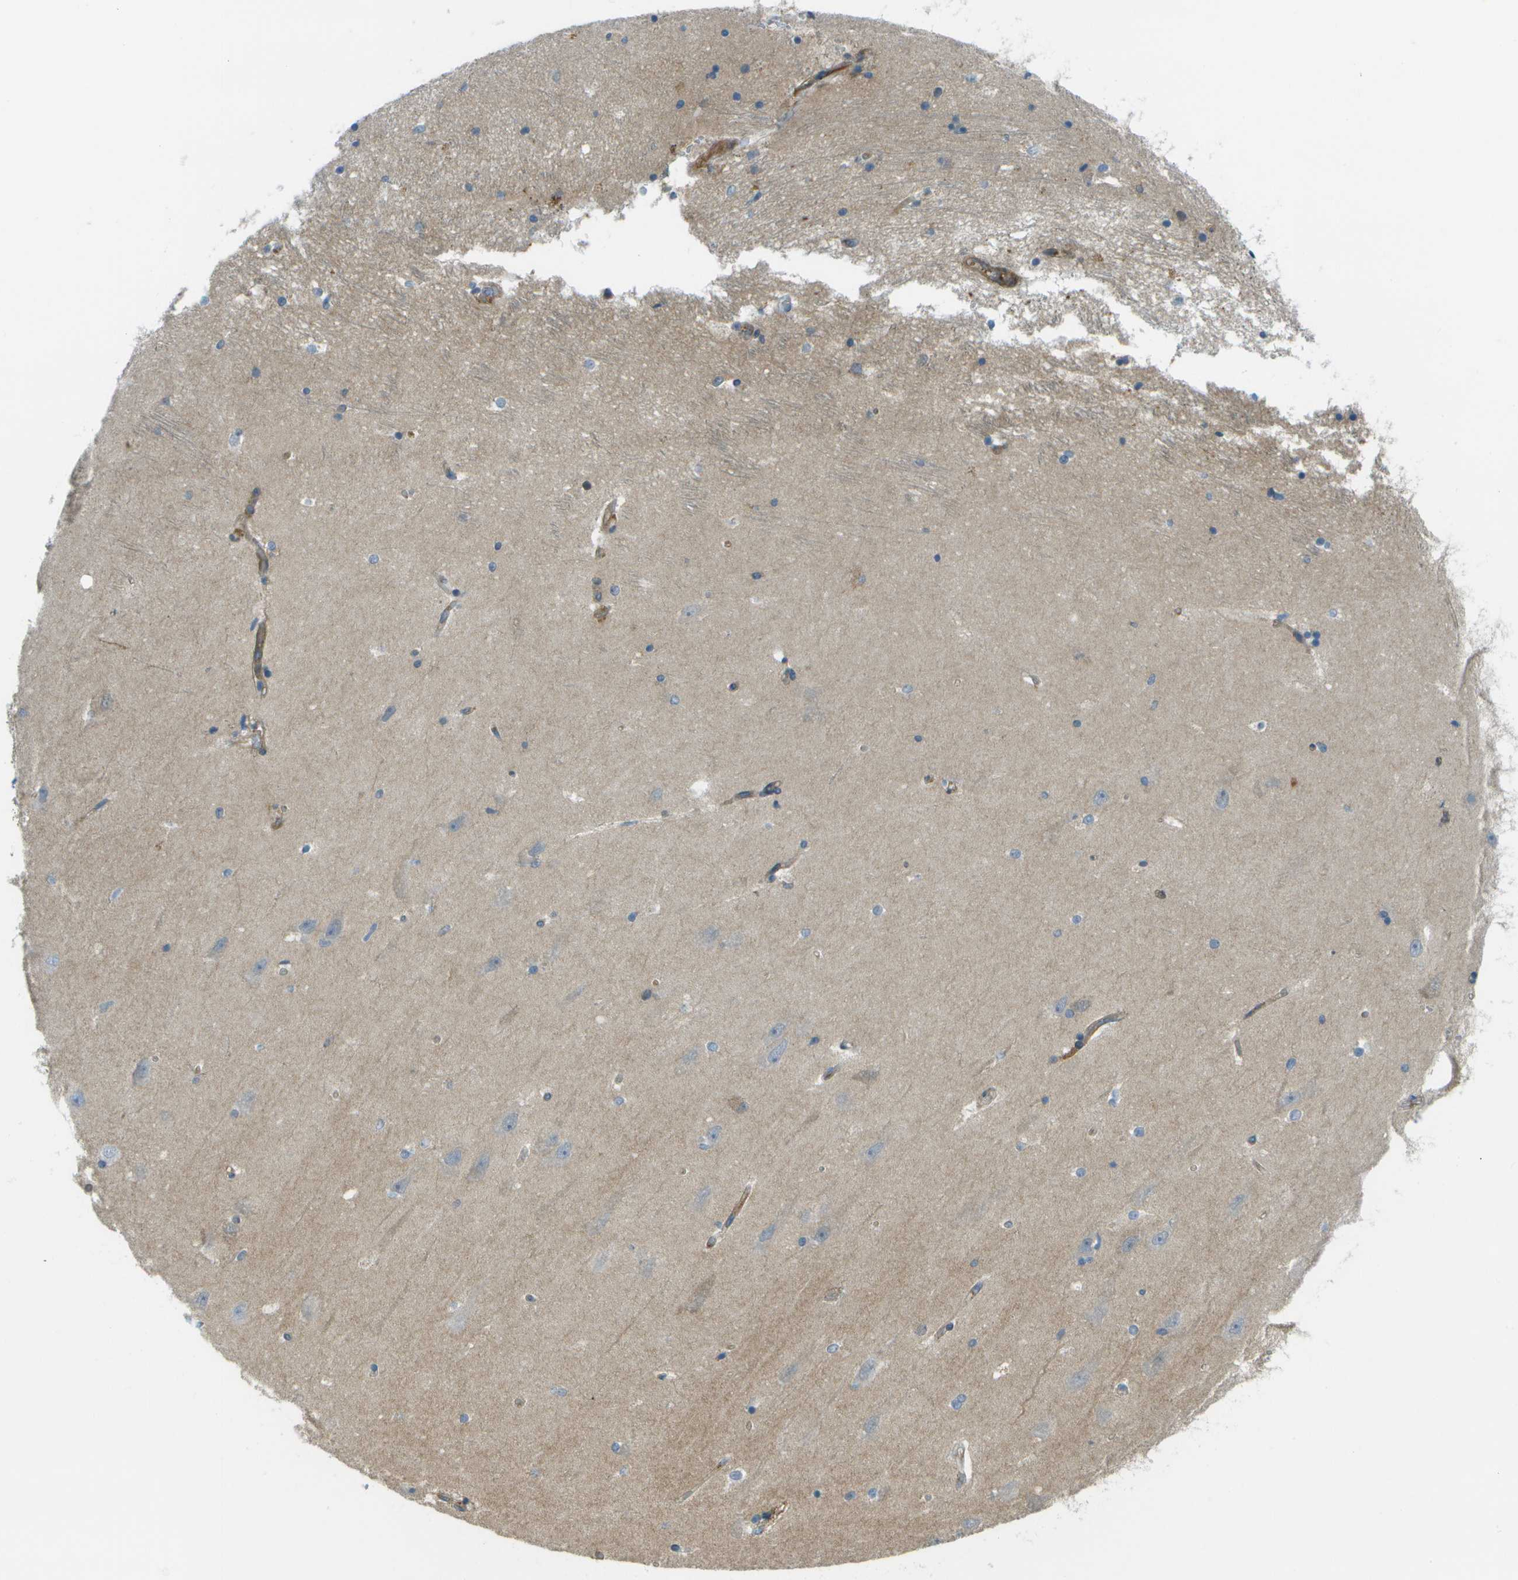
{"staining": {"intensity": "weak", "quantity": "<25%", "location": "cytoplasmic/membranous"}, "tissue": "hippocampus", "cell_type": "Glial cells", "image_type": "normal", "snomed": [{"axis": "morphology", "description": "Normal tissue, NOS"}, {"axis": "topography", "description": "Hippocampus"}], "caption": "IHC histopathology image of benign hippocampus: human hippocampus stained with DAB (3,3'-diaminobenzidine) exhibits no significant protein positivity in glial cells.", "gene": "WNK2", "patient": {"sex": "male", "age": 45}}